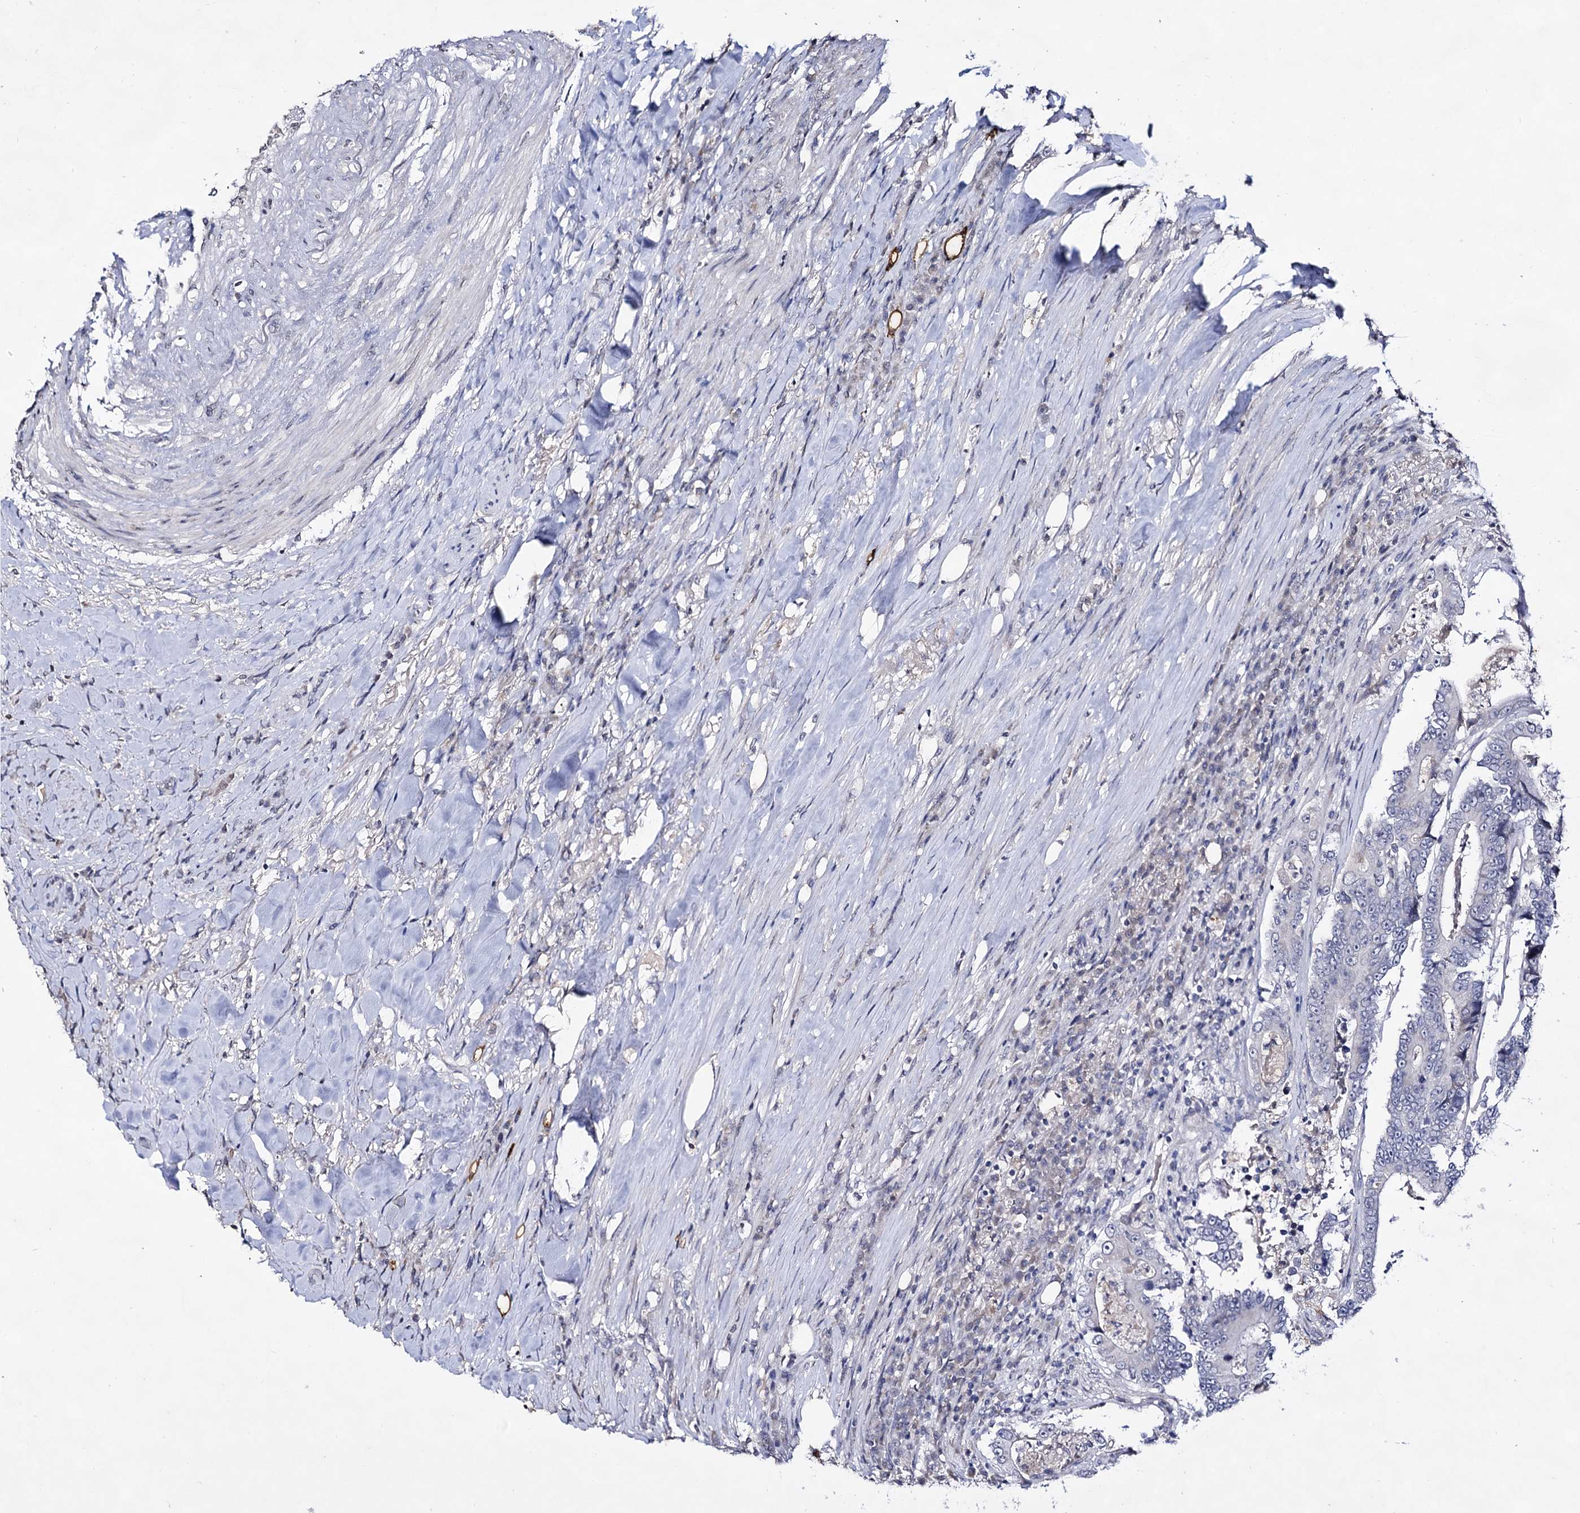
{"staining": {"intensity": "negative", "quantity": "none", "location": "none"}, "tissue": "colorectal cancer", "cell_type": "Tumor cells", "image_type": "cancer", "snomed": [{"axis": "morphology", "description": "Adenocarcinoma, NOS"}, {"axis": "topography", "description": "Colon"}], "caption": "This is a histopathology image of immunohistochemistry (IHC) staining of colorectal cancer (adenocarcinoma), which shows no positivity in tumor cells.", "gene": "PLIN1", "patient": {"sex": "male", "age": 83}}